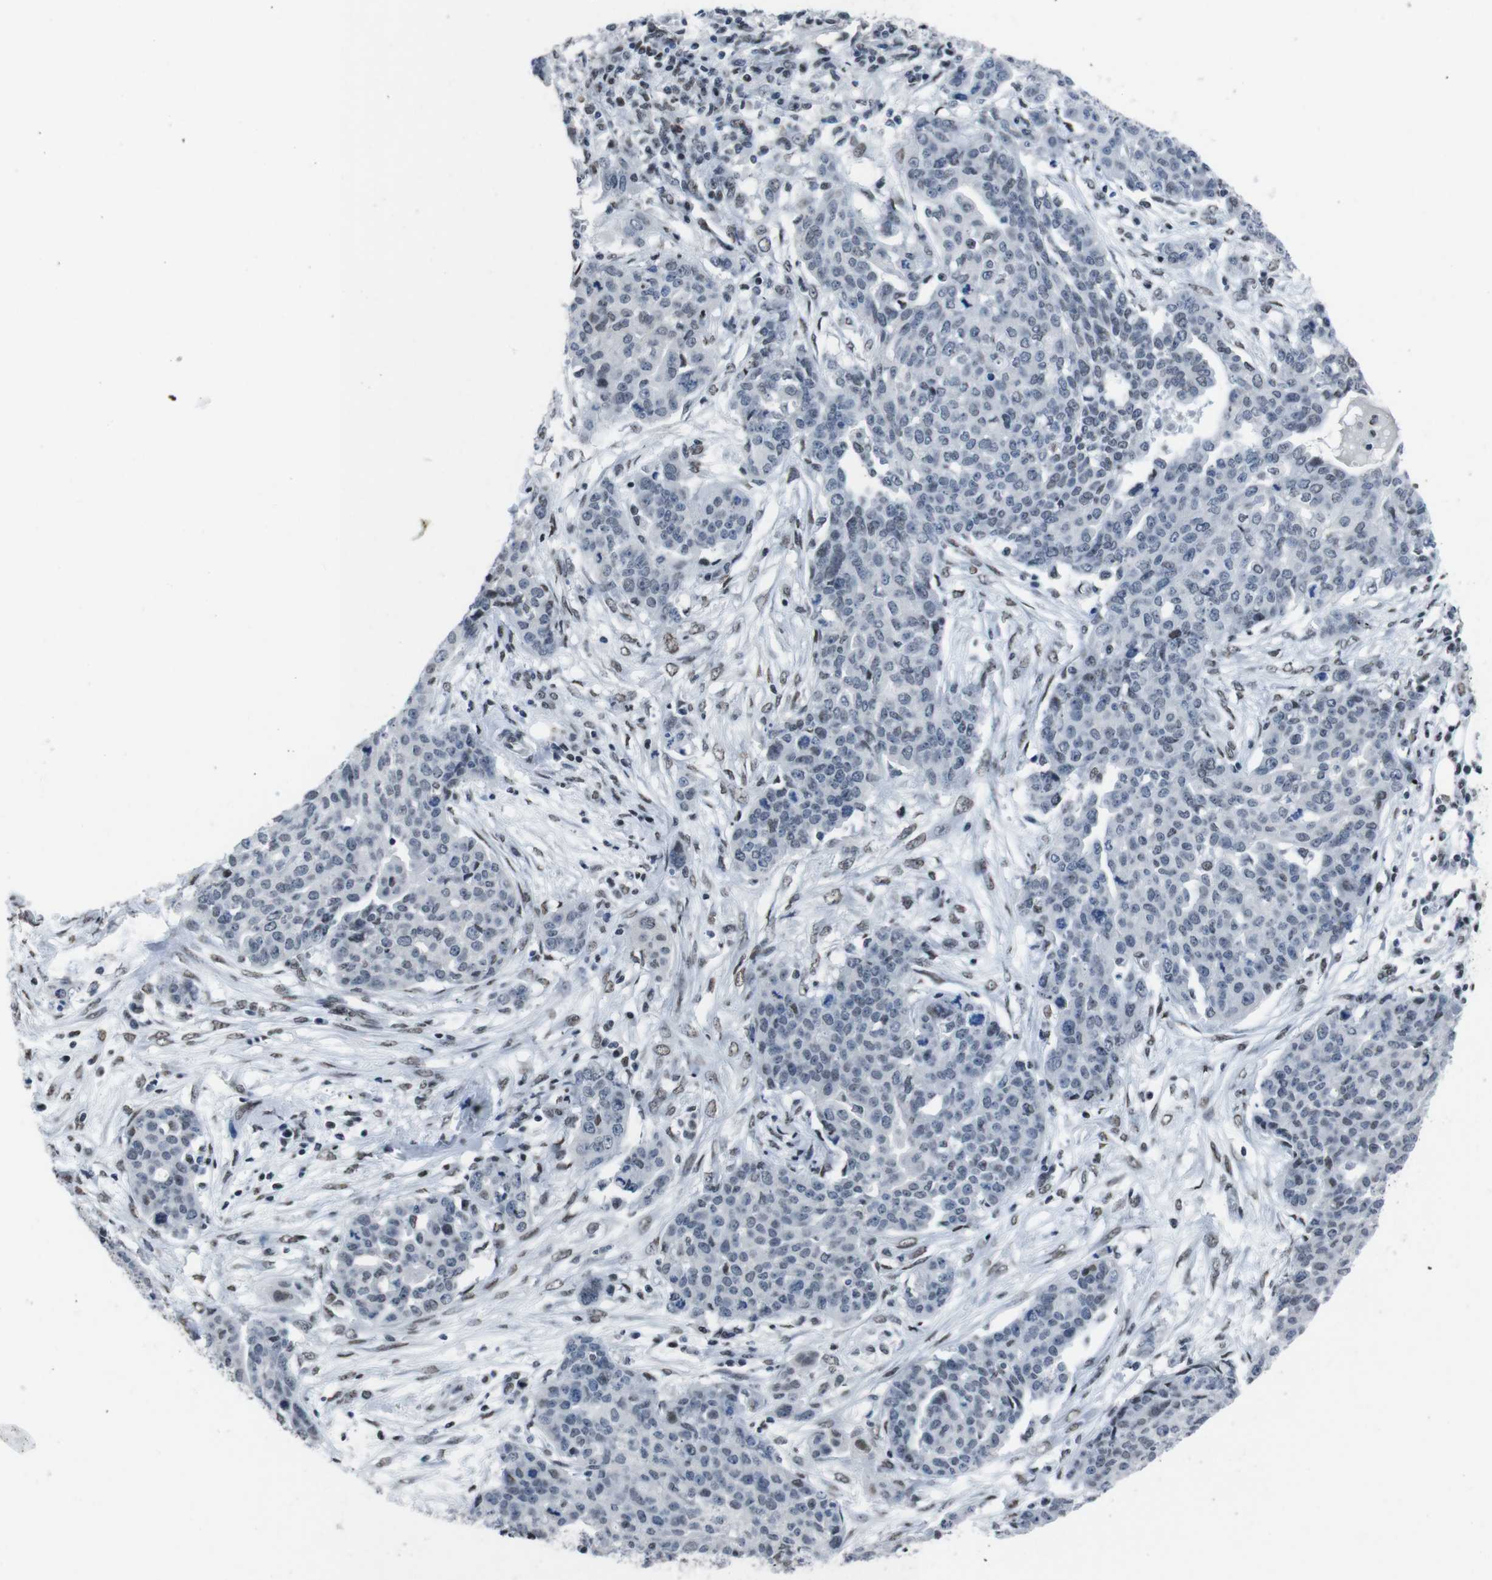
{"staining": {"intensity": "weak", "quantity": "<25%", "location": "nuclear"}, "tissue": "ovarian cancer", "cell_type": "Tumor cells", "image_type": "cancer", "snomed": [{"axis": "morphology", "description": "Cystadenocarcinoma, serous, NOS"}, {"axis": "topography", "description": "Soft tissue"}, {"axis": "topography", "description": "Ovary"}], "caption": "Immunohistochemical staining of human ovarian cancer shows no significant staining in tumor cells.", "gene": "PIP4P2", "patient": {"sex": "female", "age": 57}}